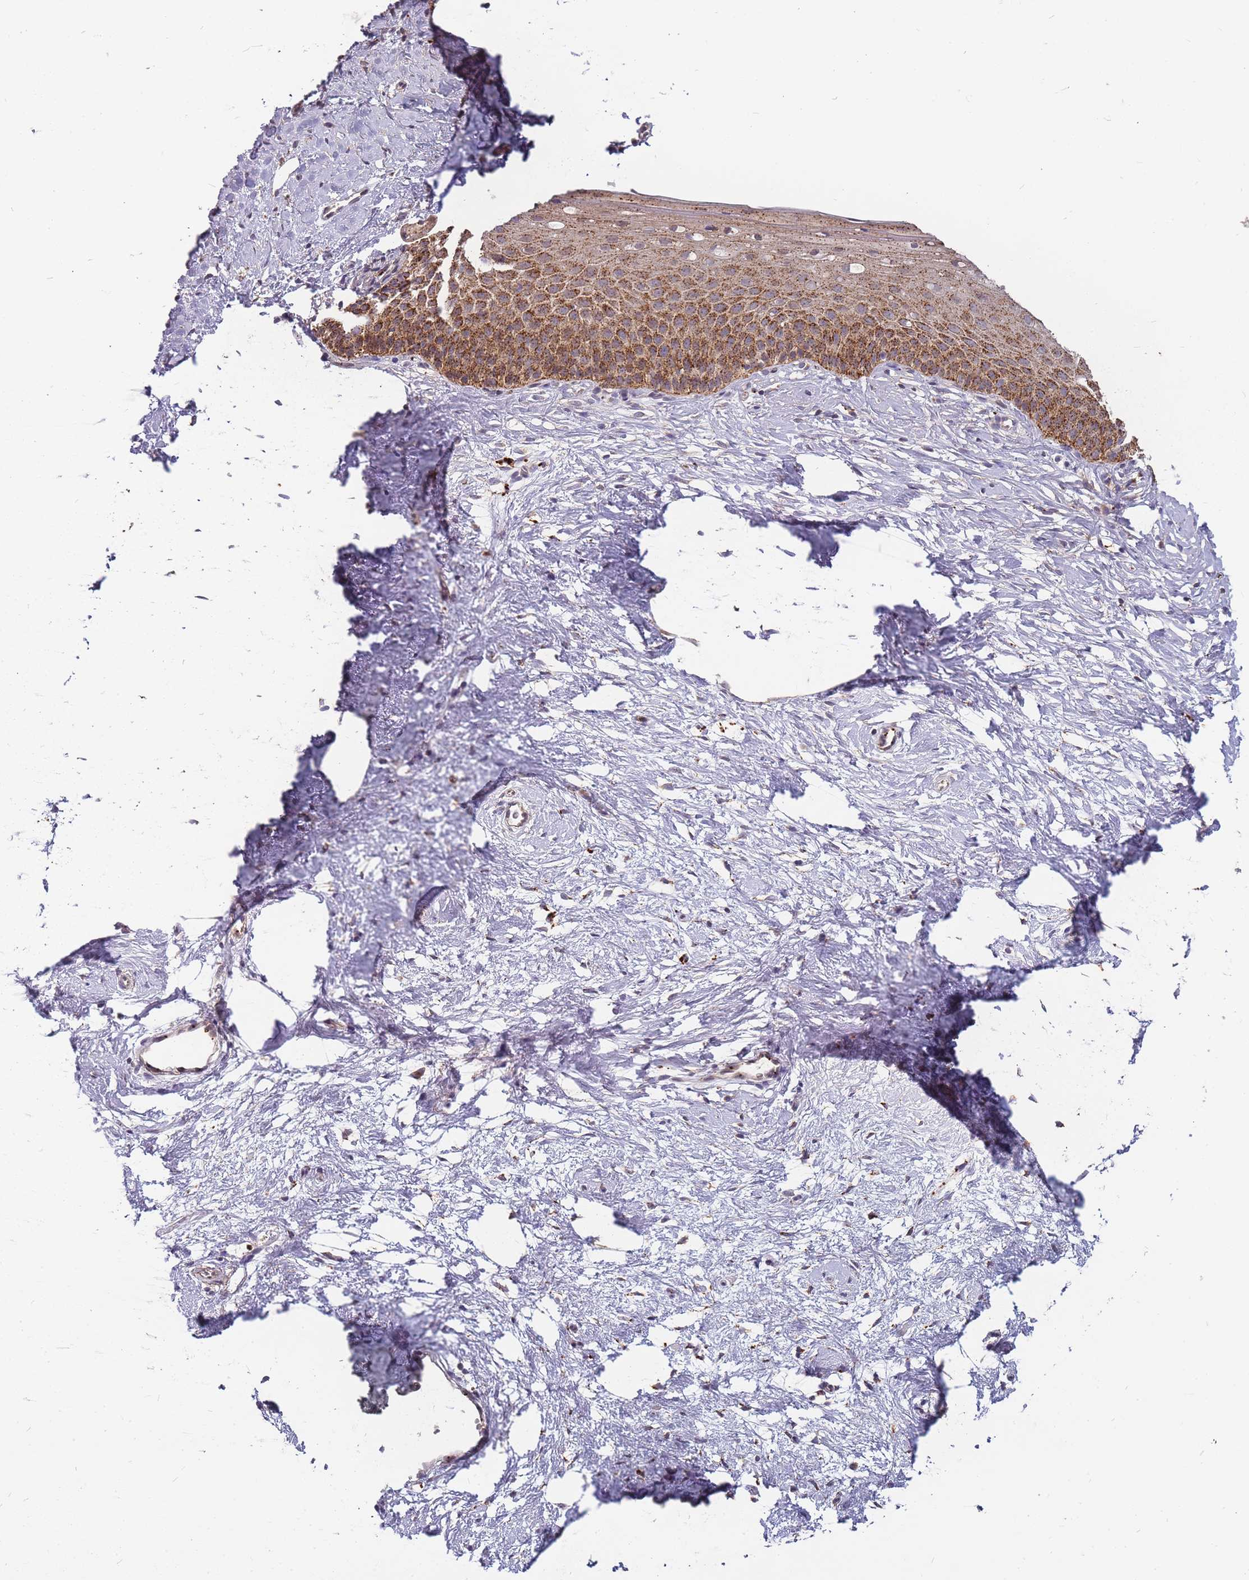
{"staining": {"intensity": "moderate", "quantity": ">75%", "location": "cytoplasmic/membranous"}, "tissue": "cervix", "cell_type": "Glandular cells", "image_type": "normal", "snomed": [{"axis": "morphology", "description": "Normal tissue, NOS"}, {"axis": "topography", "description": "Cervix"}], "caption": "Cervix stained with IHC reveals moderate cytoplasmic/membranous expression in approximately >75% of glandular cells.", "gene": "ATG5", "patient": {"sex": "female", "age": 57}}